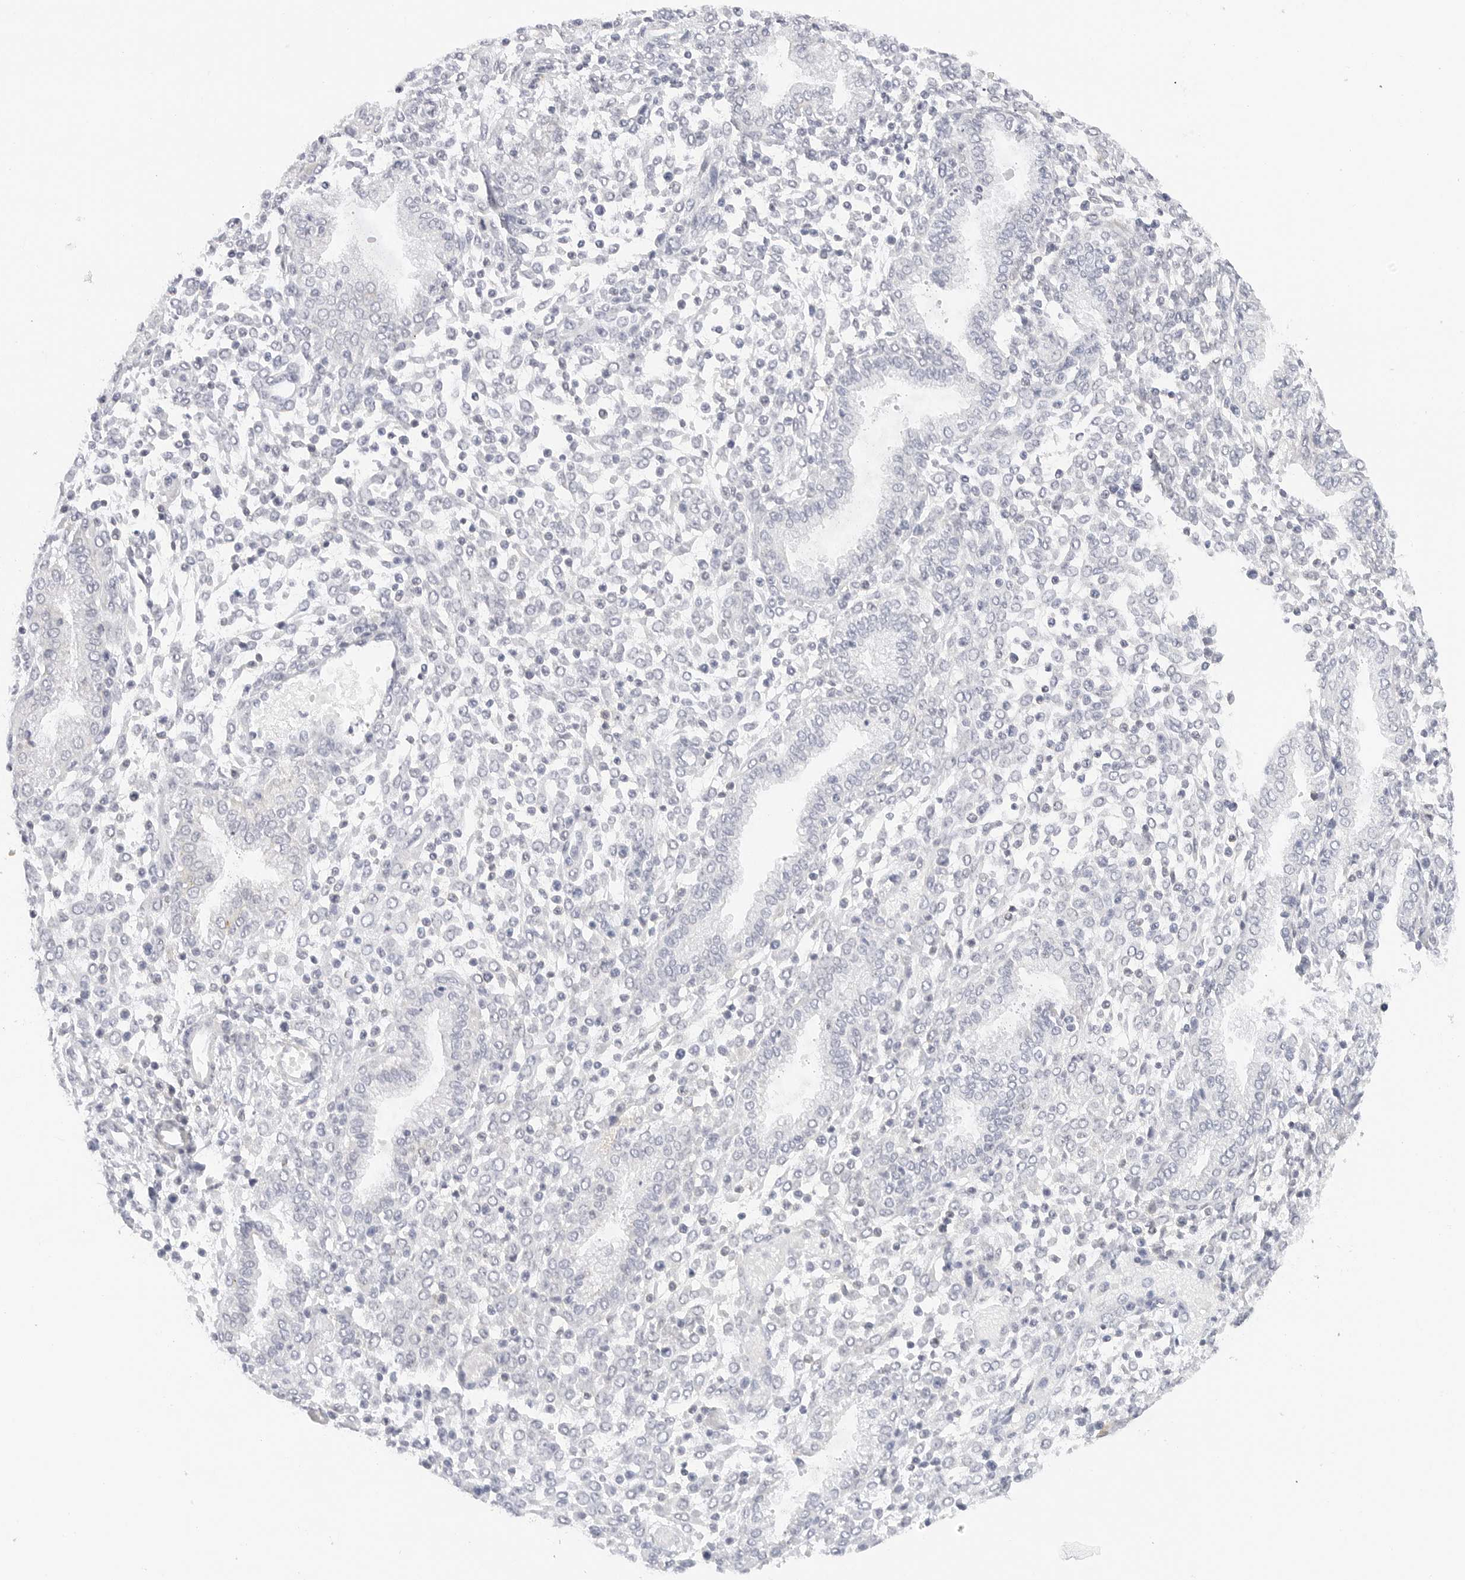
{"staining": {"intensity": "negative", "quantity": "none", "location": "none"}, "tissue": "endometrium", "cell_type": "Cells in endometrial stroma", "image_type": "normal", "snomed": [{"axis": "morphology", "description": "Normal tissue, NOS"}, {"axis": "topography", "description": "Endometrium"}], "caption": "Photomicrograph shows no protein staining in cells in endometrial stroma of benign endometrium.", "gene": "PCDH19", "patient": {"sex": "female", "age": 53}}